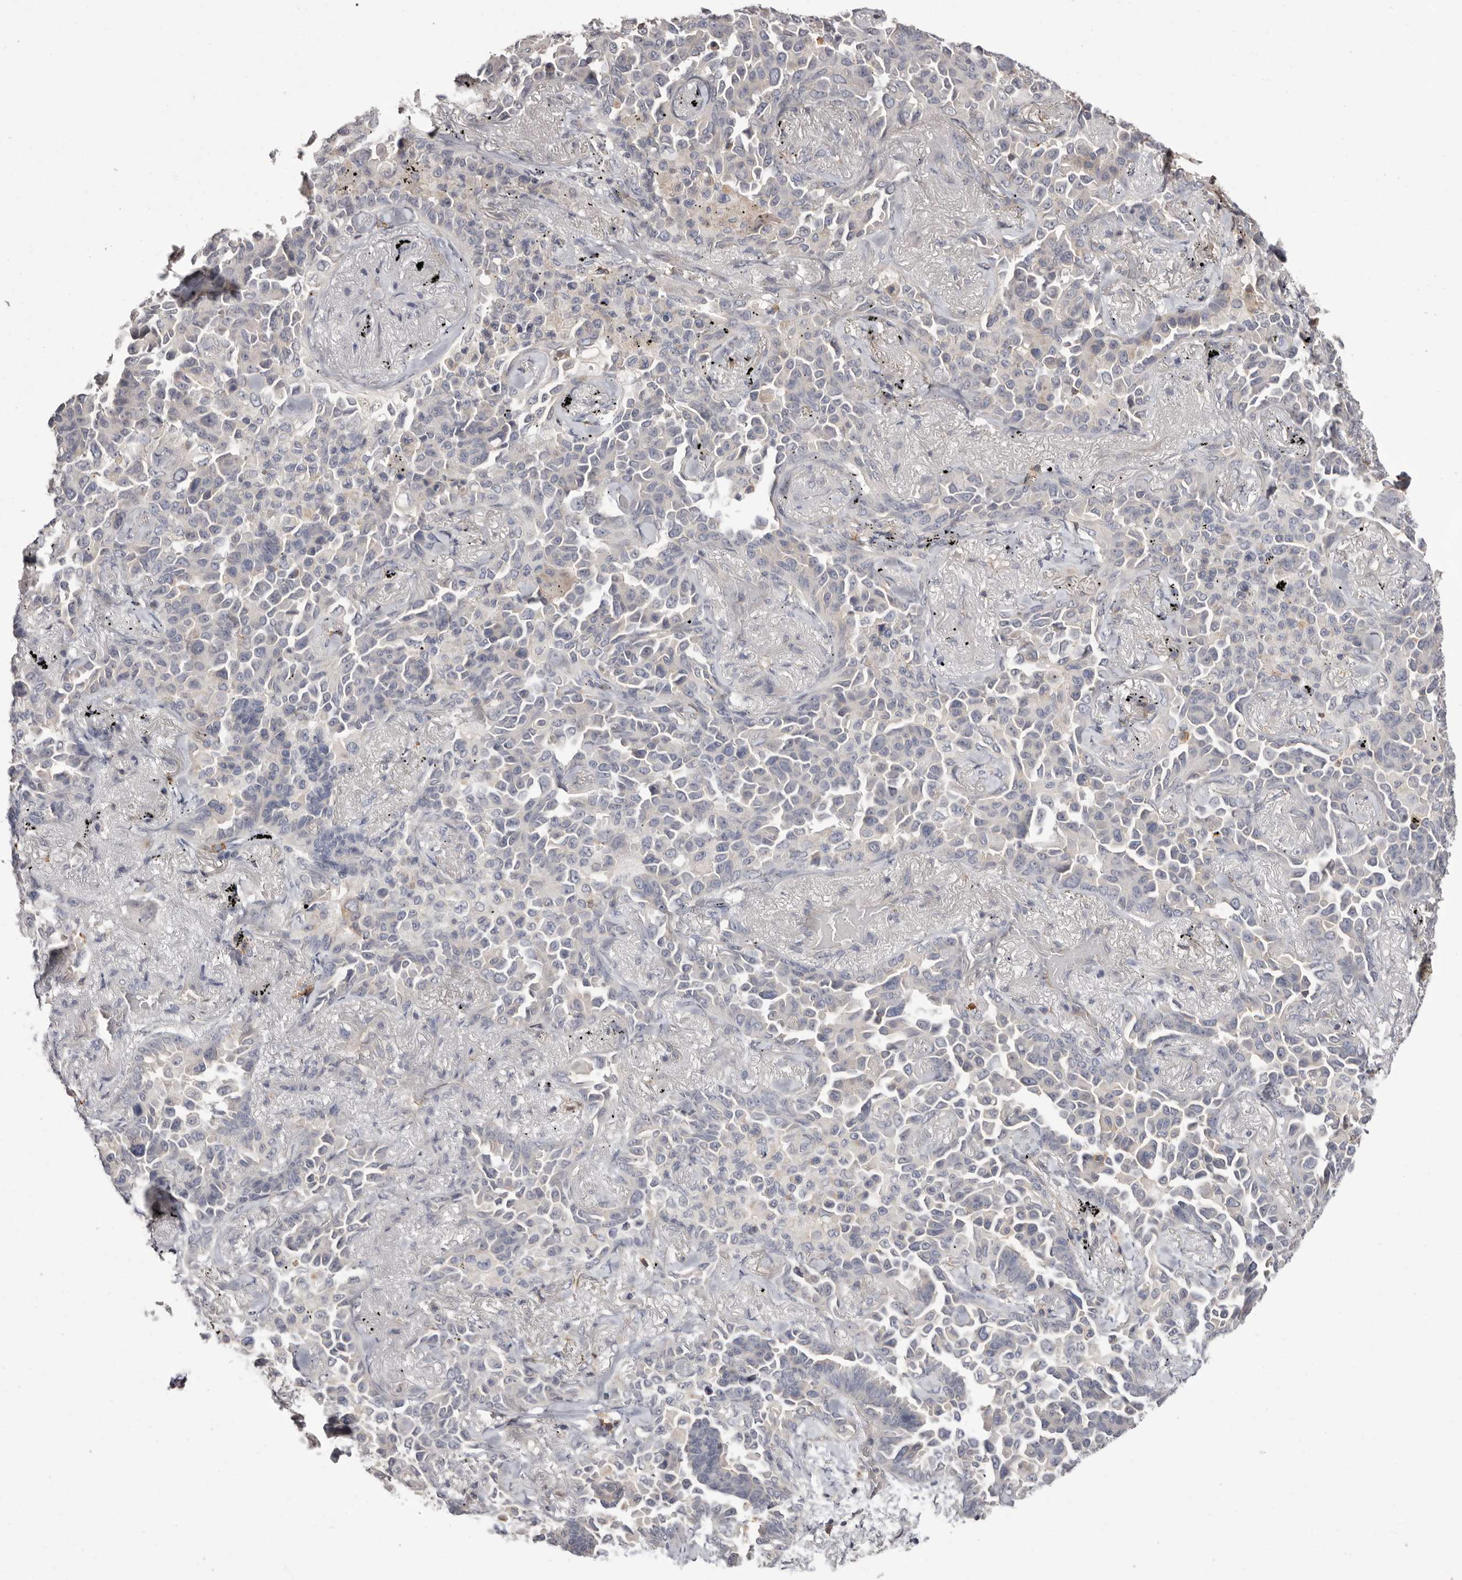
{"staining": {"intensity": "negative", "quantity": "none", "location": "none"}, "tissue": "lung cancer", "cell_type": "Tumor cells", "image_type": "cancer", "snomed": [{"axis": "morphology", "description": "Adenocarcinoma, NOS"}, {"axis": "topography", "description": "Lung"}], "caption": "Lung cancer was stained to show a protein in brown. There is no significant positivity in tumor cells.", "gene": "MMACHC", "patient": {"sex": "female", "age": 67}}